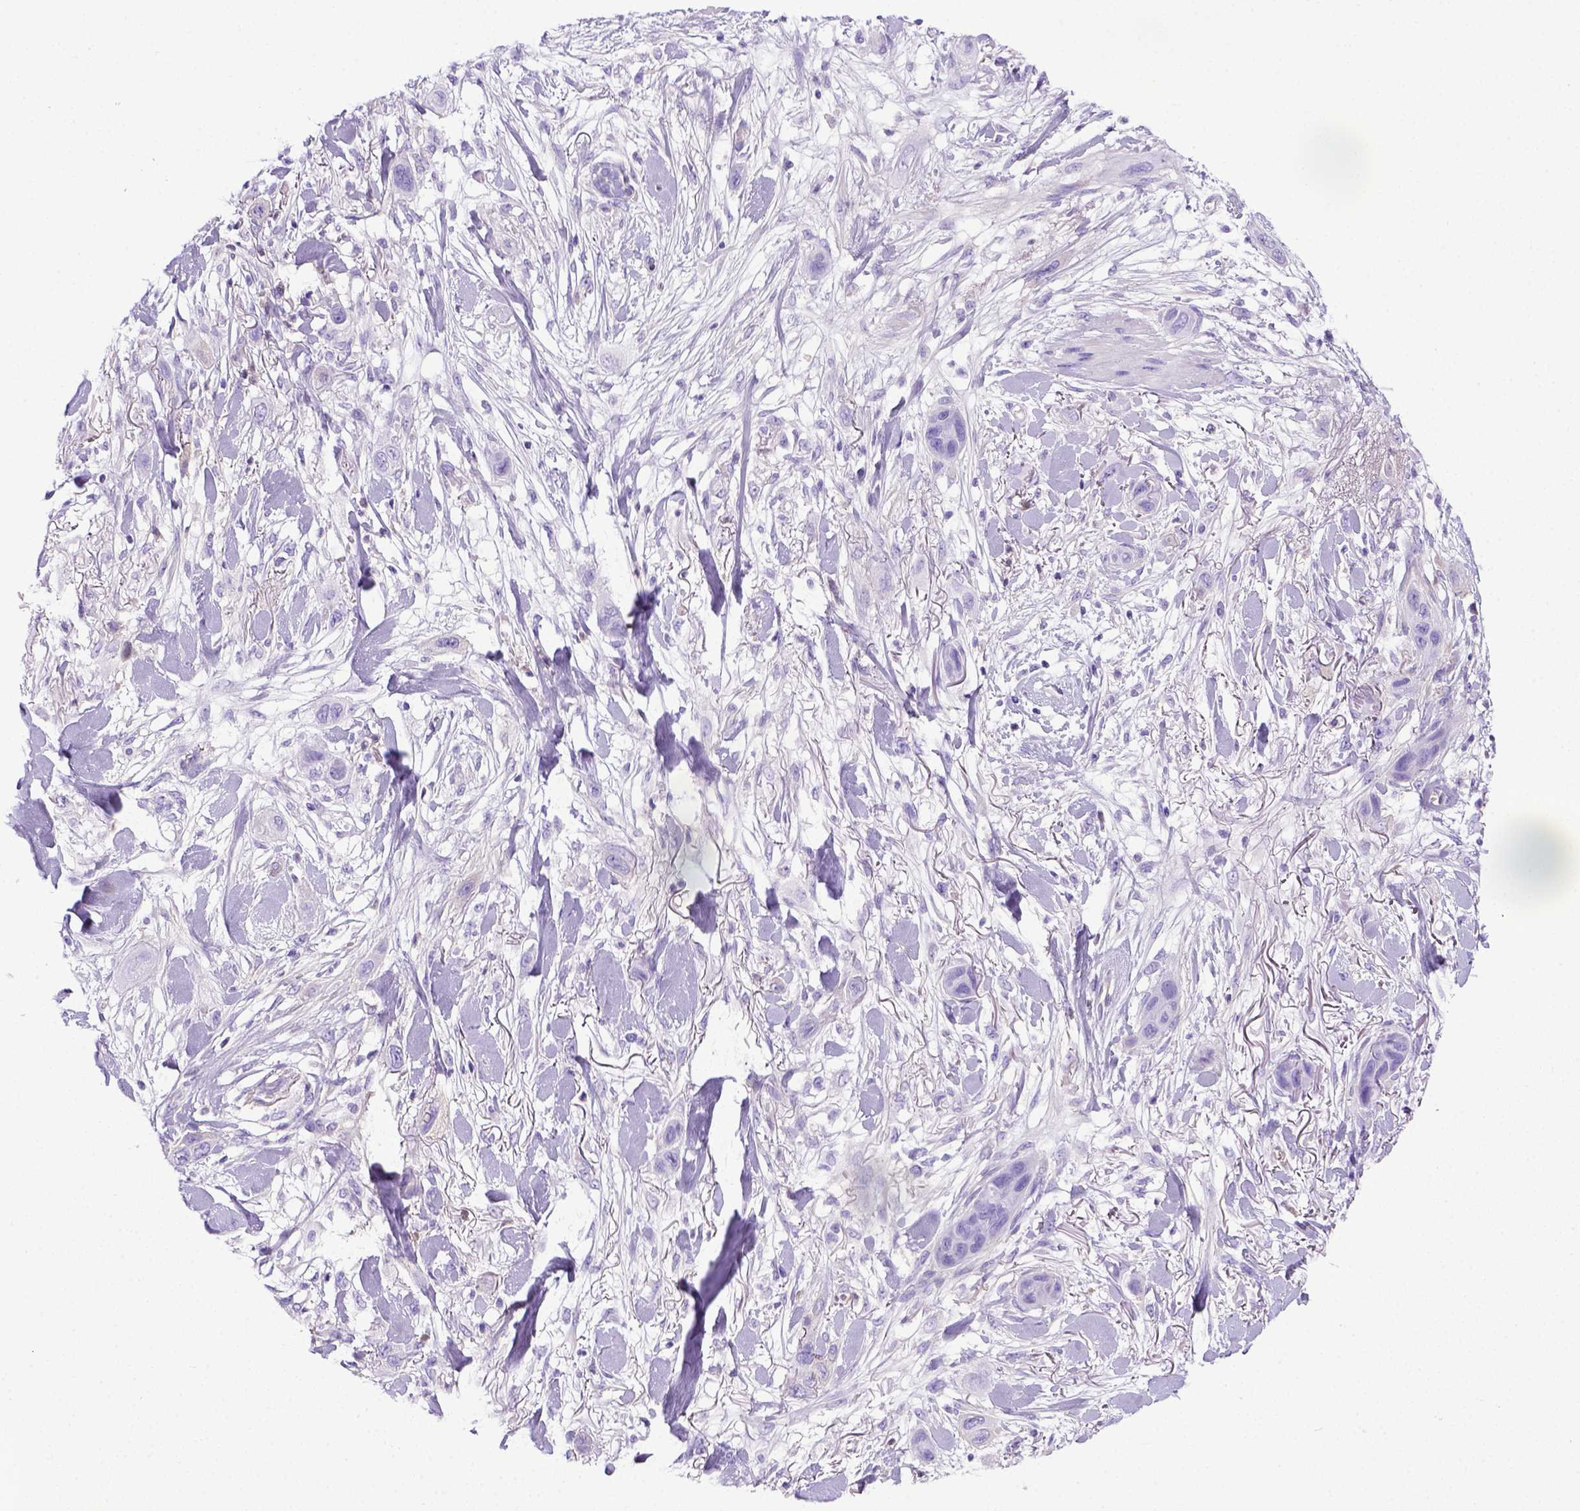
{"staining": {"intensity": "negative", "quantity": "none", "location": "none"}, "tissue": "skin cancer", "cell_type": "Tumor cells", "image_type": "cancer", "snomed": [{"axis": "morphology", "description": "Squamous cell carcinoma, NOS"}, {"axis": "topography", "description": "Skin"}], "caption": "IHC of skin cancer demonstrates no staining in tumor cells.", "gene": "ITIH4", "patient": {"sex": "male", "age": 79}}